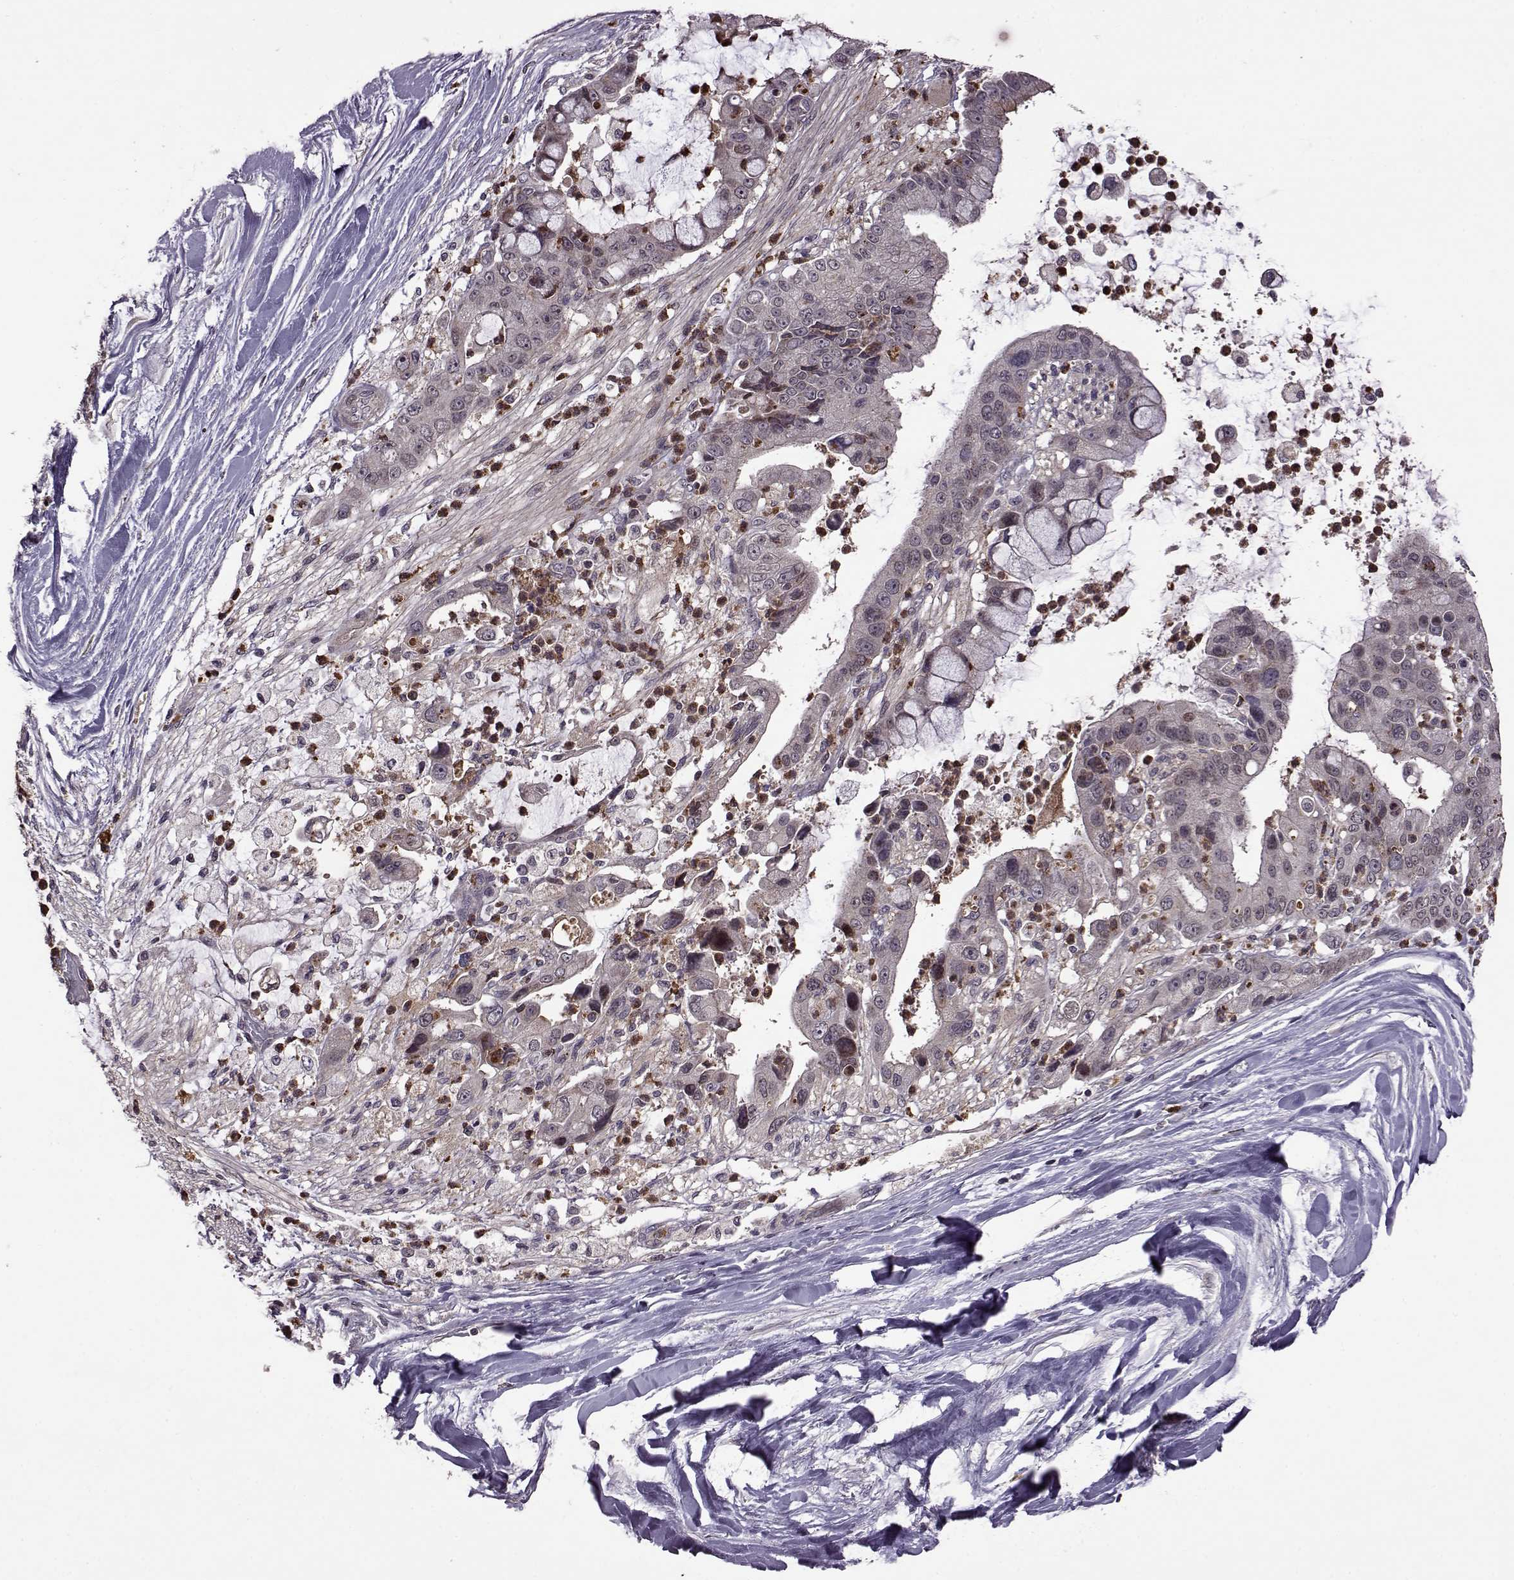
{"staining": {"intensity": "negative", "quantity": "none", "location": "none"}, "tissue": "liver cancer", "cell_type": "Tumor cells", "image_type": "cancer", "snomed": [{"axis": "morphology", "description": "Cholangiocarcinoma"}, {"axis": "topography", "description": "Liver"}], "caption": "Immunohistochemical staining of human cholangiocarcinoma (liver) demonstrates no significant expression in tumor cells.", "gene": "TRMU", "patient": {"sex": "female", "age": 54}}